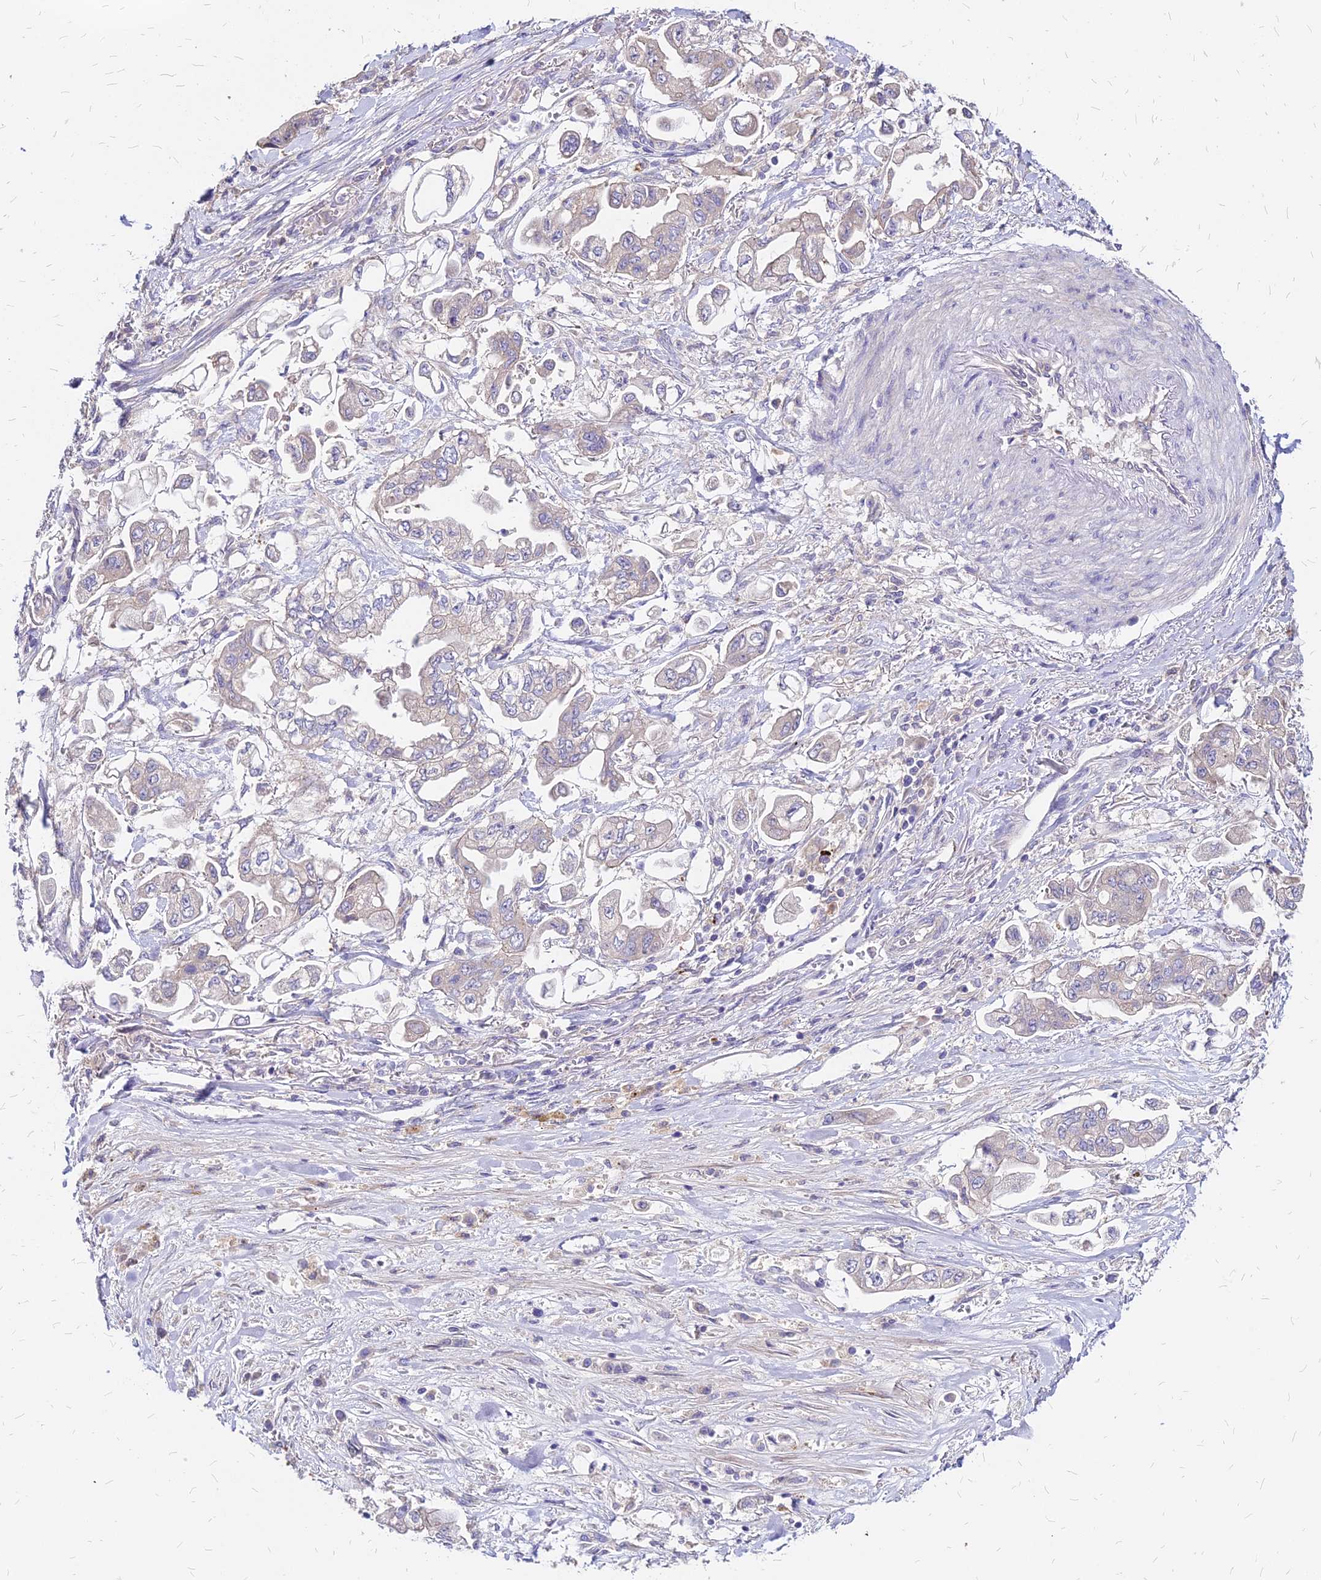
{"staining": {"intensity": "negative", "quantity": "none", "location": "none"}, "tissue": "stomach cancer", "cell_type": "Tumor cells", "image_type": "cancer", "snomed": [{"axis": "morphology", "description": "Adenocarcinoma, NOS"}, {"axis": "topography", "description": "Stomach"}], "caption": "Tumor cells are negative for protein expression in human stomach adenocarcinoma.", "gene": "COMMD10", "patient": {"sex": "male", "age": 62}}